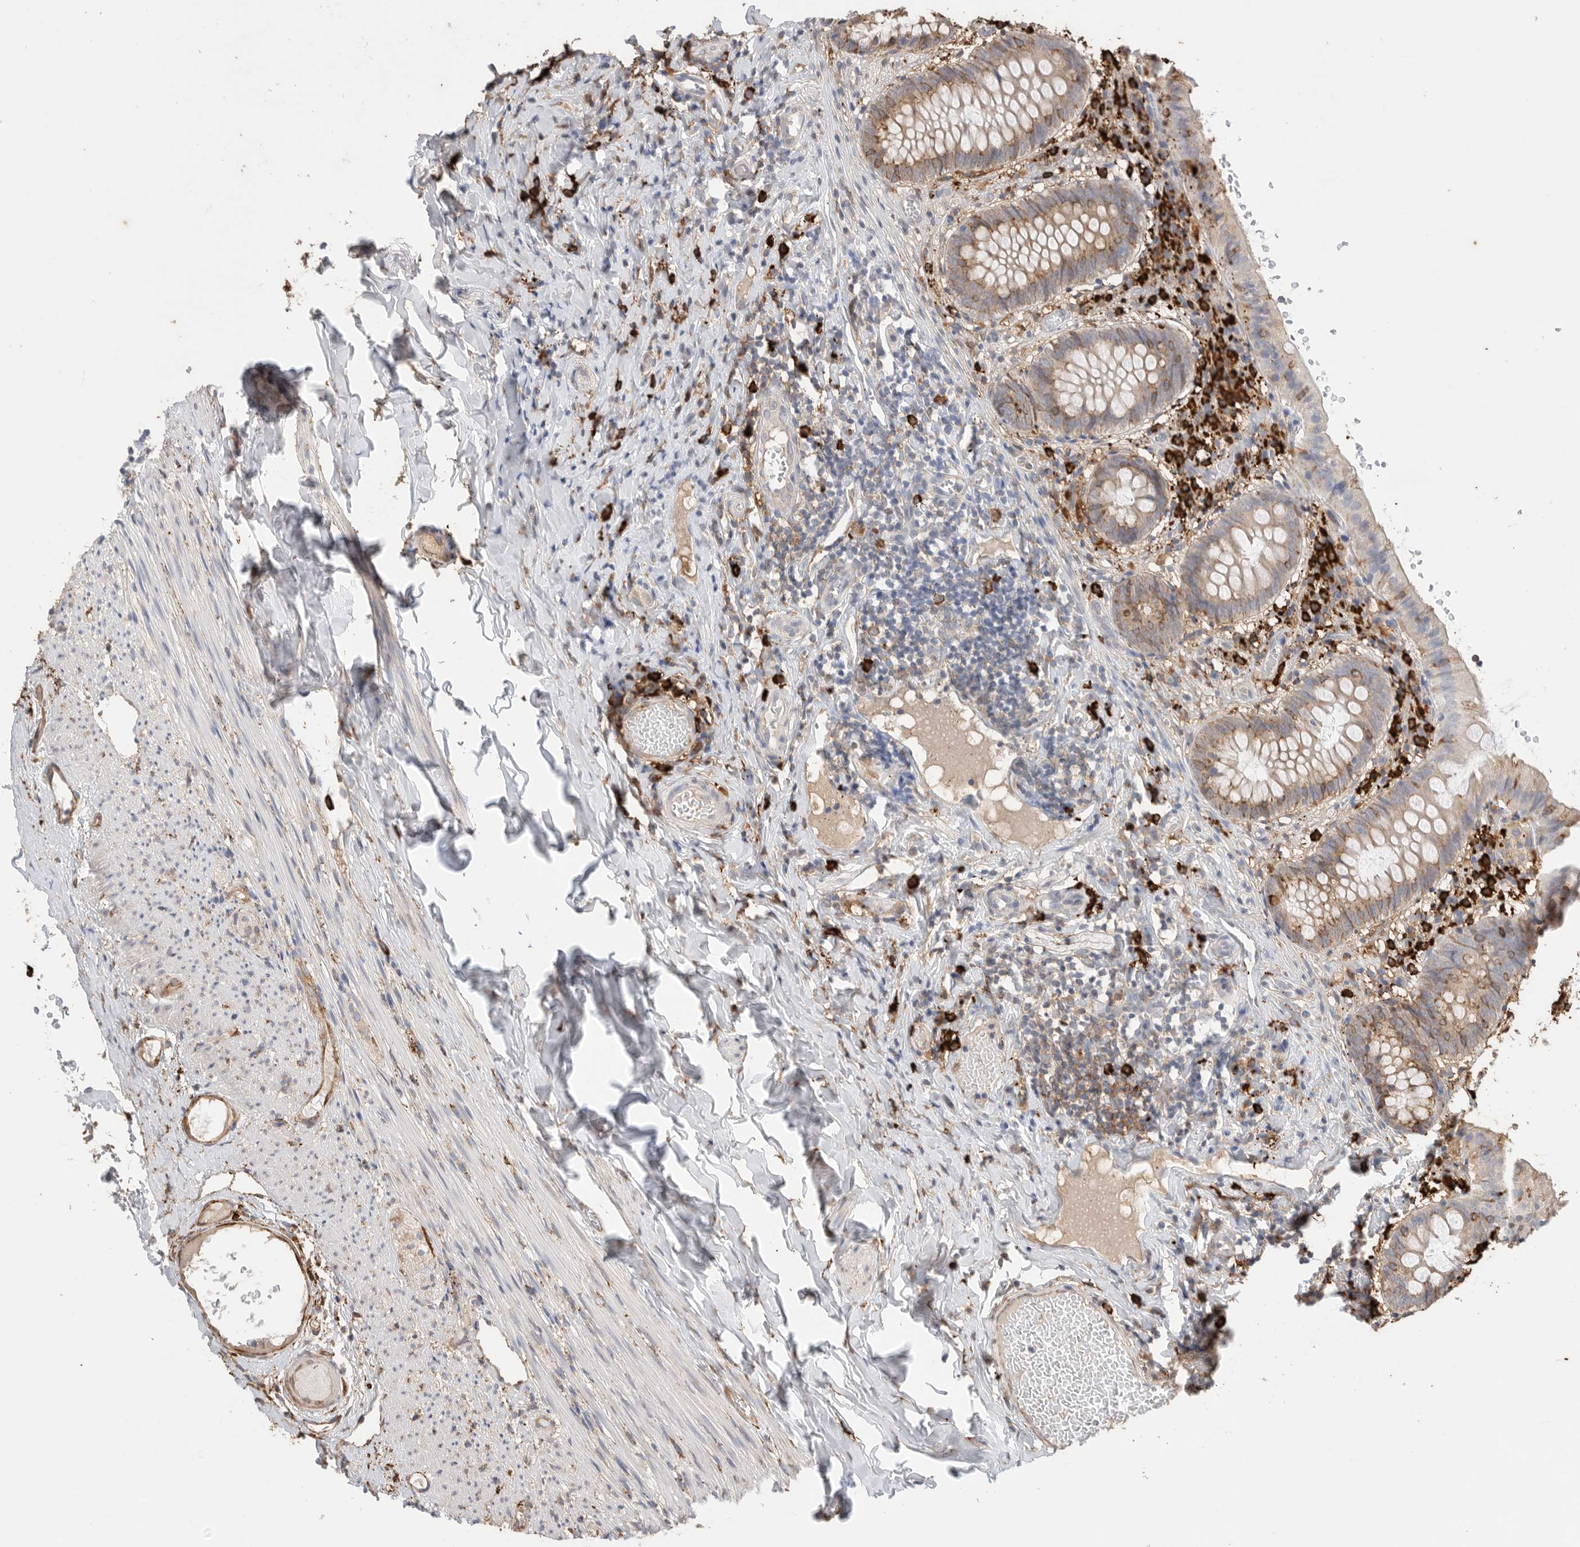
{"staining": {"intensity": "moderate", "quantity": ">75%", "location": "cytoplasmic/membranous"}, "tissue": "appendix", "cell_type": "Glandular cells", "image_type": "normal", "snomed": [{"axis": "morphology", "description": "Normal tissue, NOS"}, {"axis": "topography", "description": "Appendix"}], "caption": "Approximately >75% of glandular cells in benign human appendix exhibit moderate cytoplasmic/membranous protein staining as visualized by brown immunohistochemical staining.", "gene": "BLOC1S5", "patient": {"sex": "male", "age": 8}}